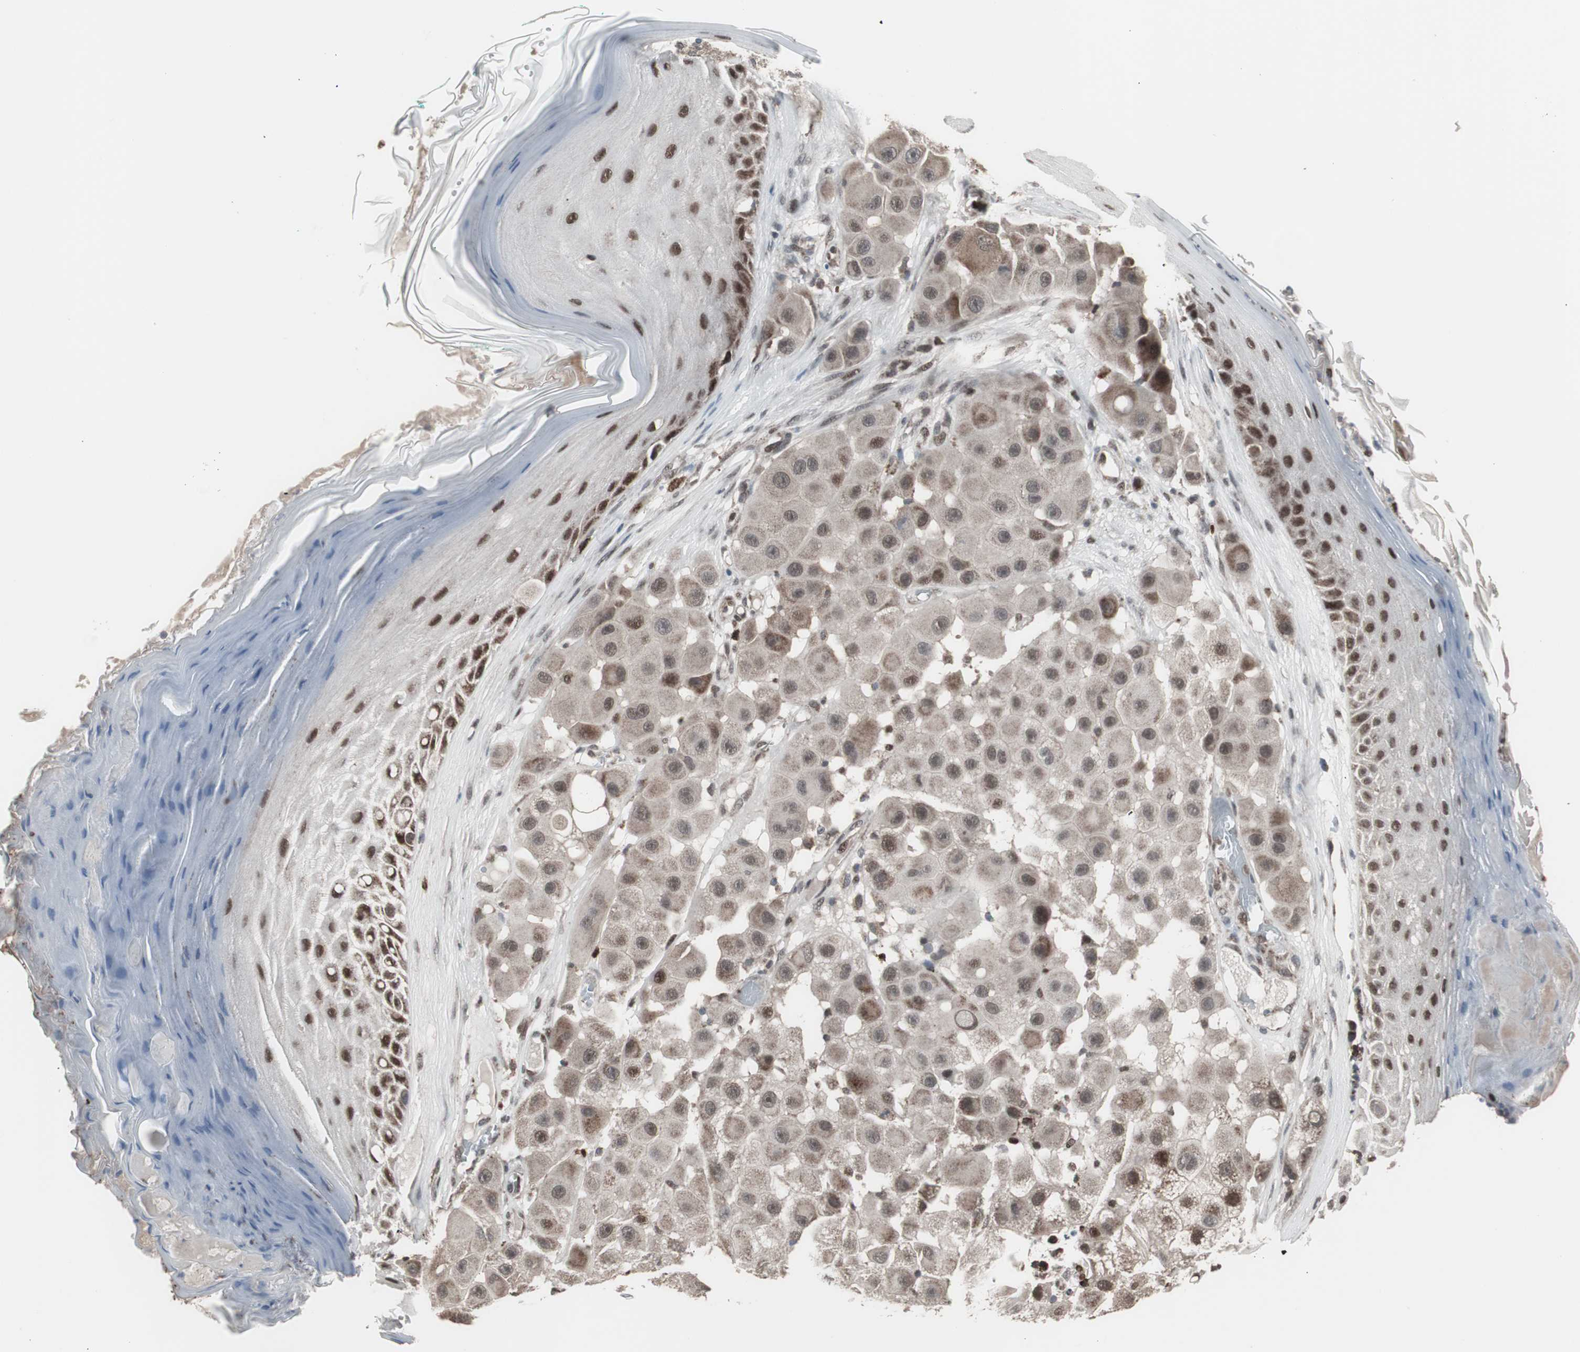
{"staining": {"intensity": "weak", "quantity": ">75%", "location": "cytoplasmic/membranous,nuclear"}, "tissue": "melanoma", "cell_type": "Tumor cells", "image_type": "cancer", "snomed": [{"axis": "morphology", "description": "Malignant melanoma, NOS"}, {"axis": "topography", "description": "Skin"}], "caption": "A photomicrograph of human melanoma stained for a protein shows weak cytoplasmic/membranous and nuclear brown staining in tumor cells.", "gene": "RXRA", "patient": {"sex": "female", "age": 81}}